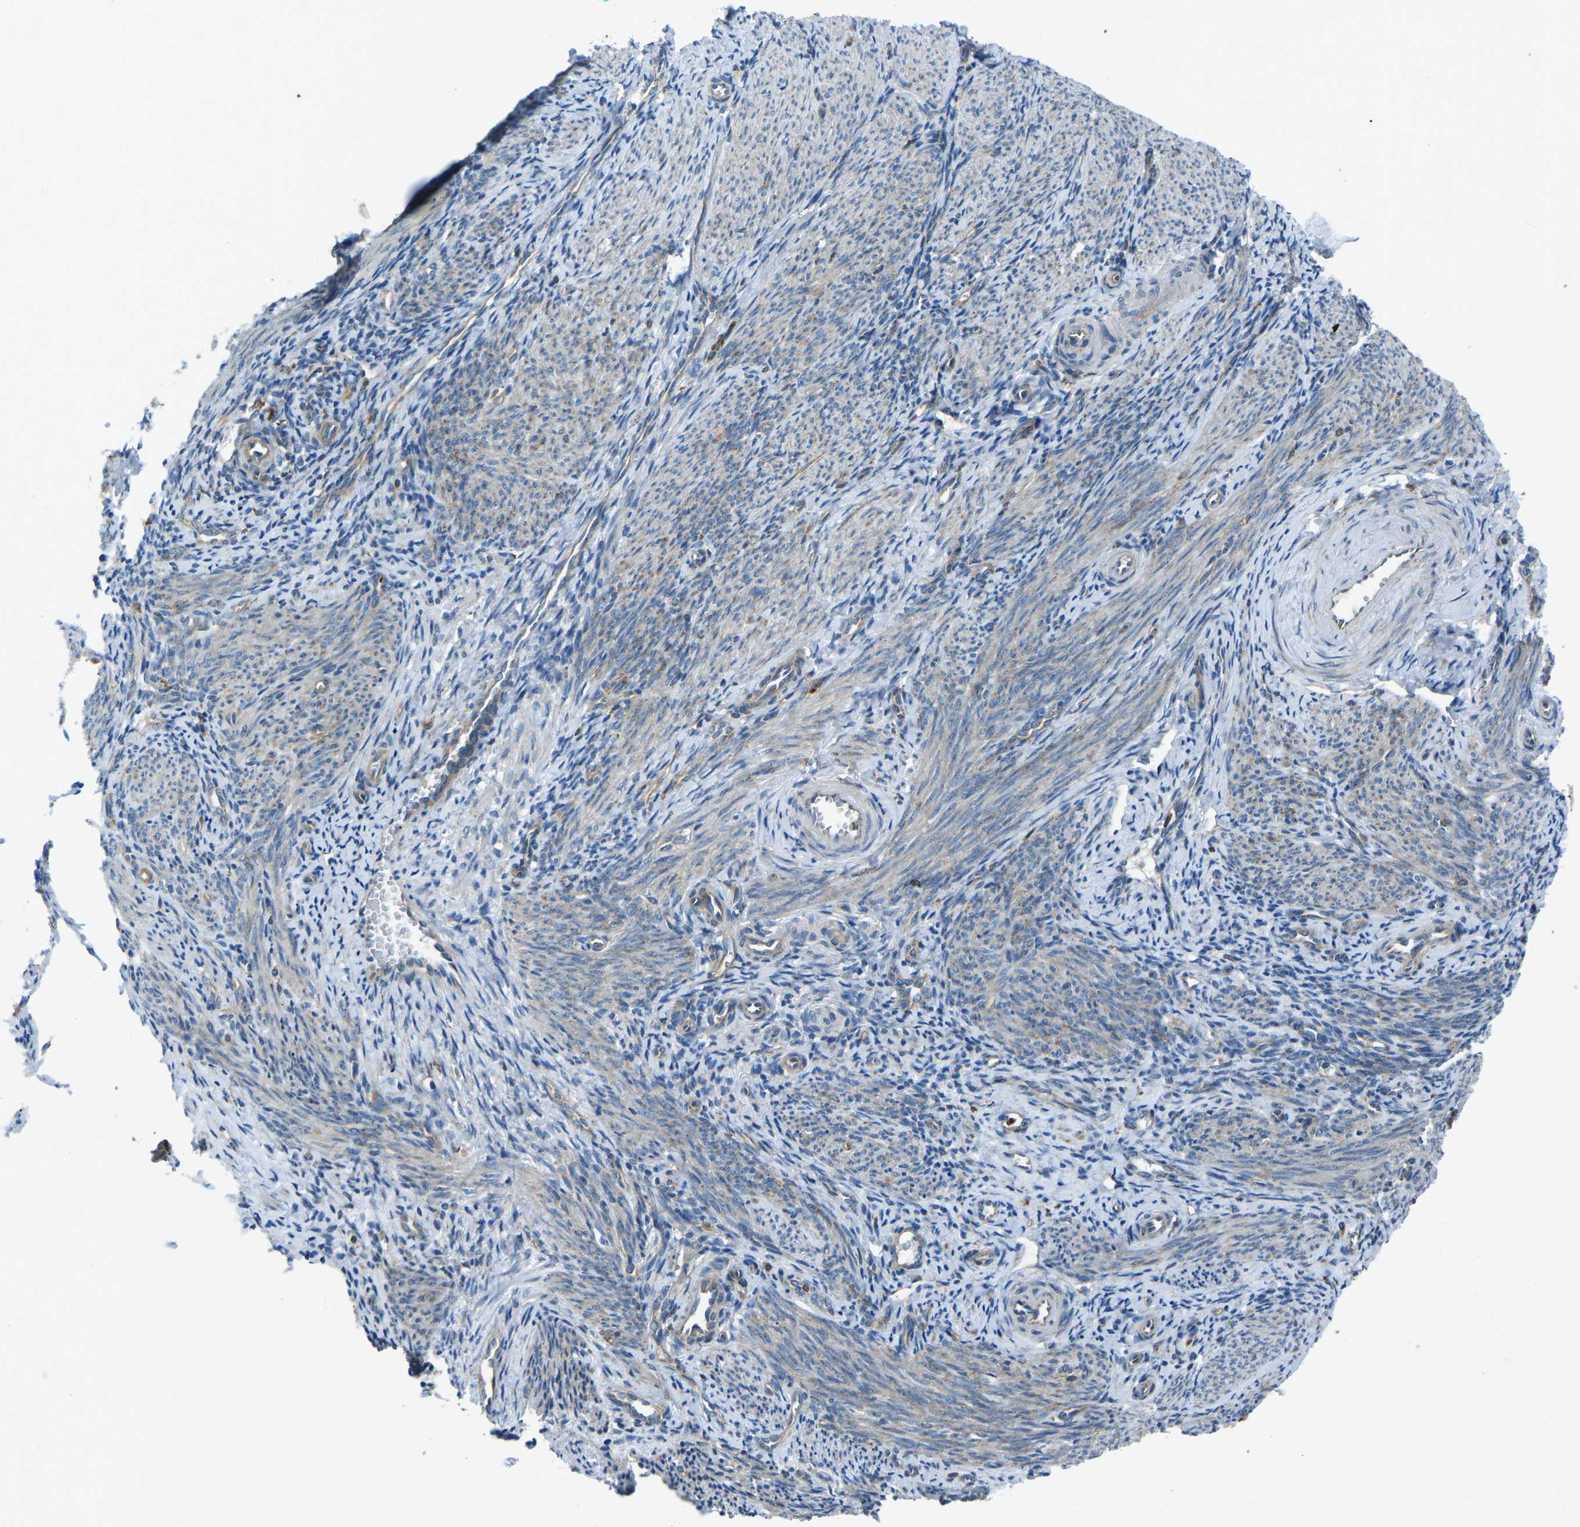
{"staining": {"intensity": "negative", "quantity": "none", "location": "none"}, "tissue": "endometrium", "cell_type": "Cells in endometrial stroma", "image_type": "normal", "snomed": [{"axis": "morphology", "description": "Normal tissue, NOS"}, {"axis": "topography", "description": "Endometrium"}], "caption": "A high-resolution photomicrograph shows immunohistochemistry (IHC) staining of unremarkable endometrium, which demonstrates no significant positivity in cells in endometrial stroma.", "gene": "CDK17", "patient": {"sex": "female", "age": 50}}